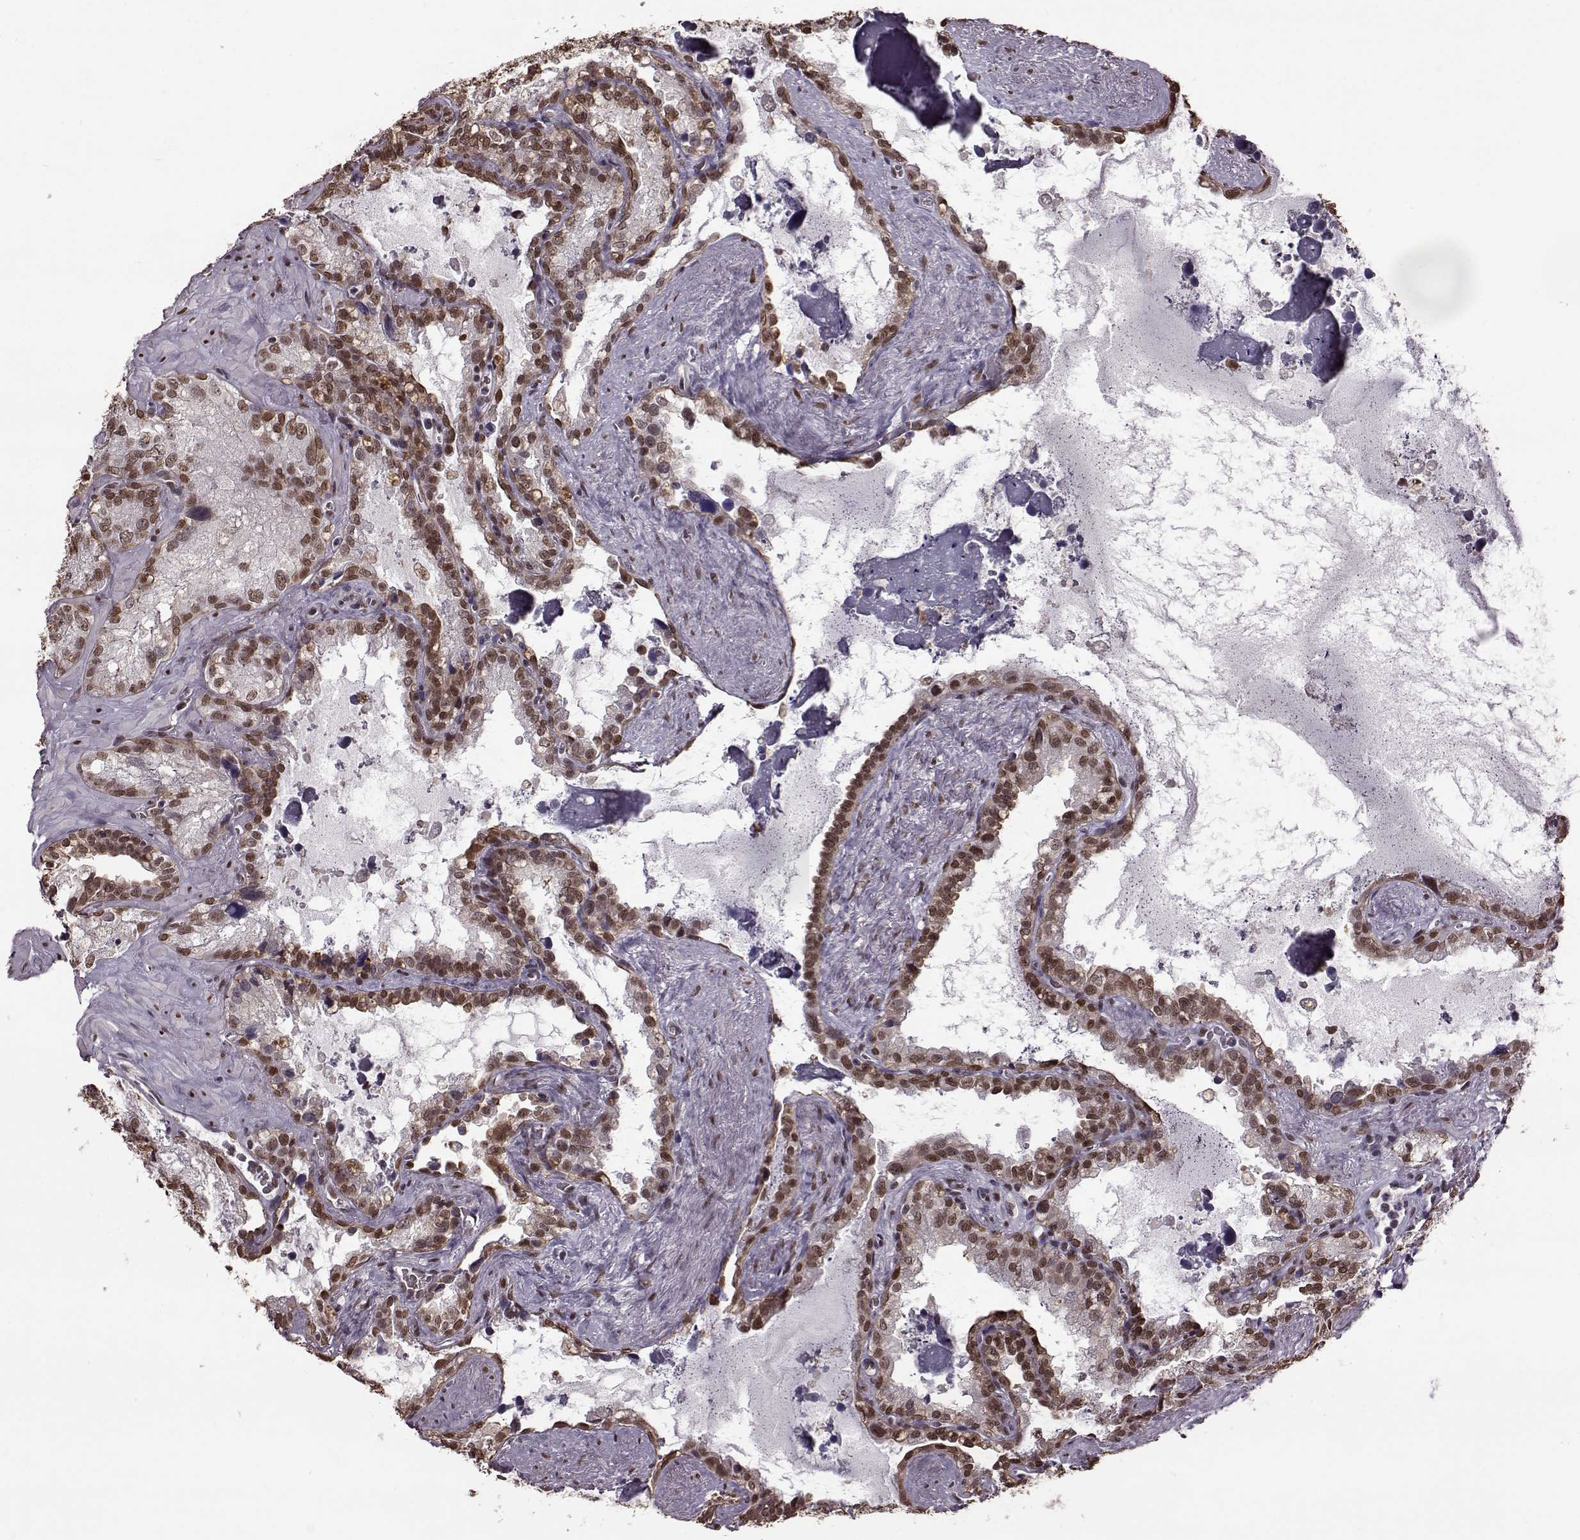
{"staining": {"intensity": "moderate", "quantity": ">75%", "location": "nuclear"}, "tissue": "seminal vesicle", "cell_type": "Glandular cells", "image_type": "normal", "snomed": [{"axis": "morphology", "description": "Normal tissue, NOS"}, {"axis": "topography", "description": "Seminal veicle"}], "caption": "Brown immunohistochemical staining in normal human seminal vesicle reveals moderate nuclear expression in about >75% of glandular cells.", "gene": "FTO", "patient": {"sex": "male", "age": 71}}